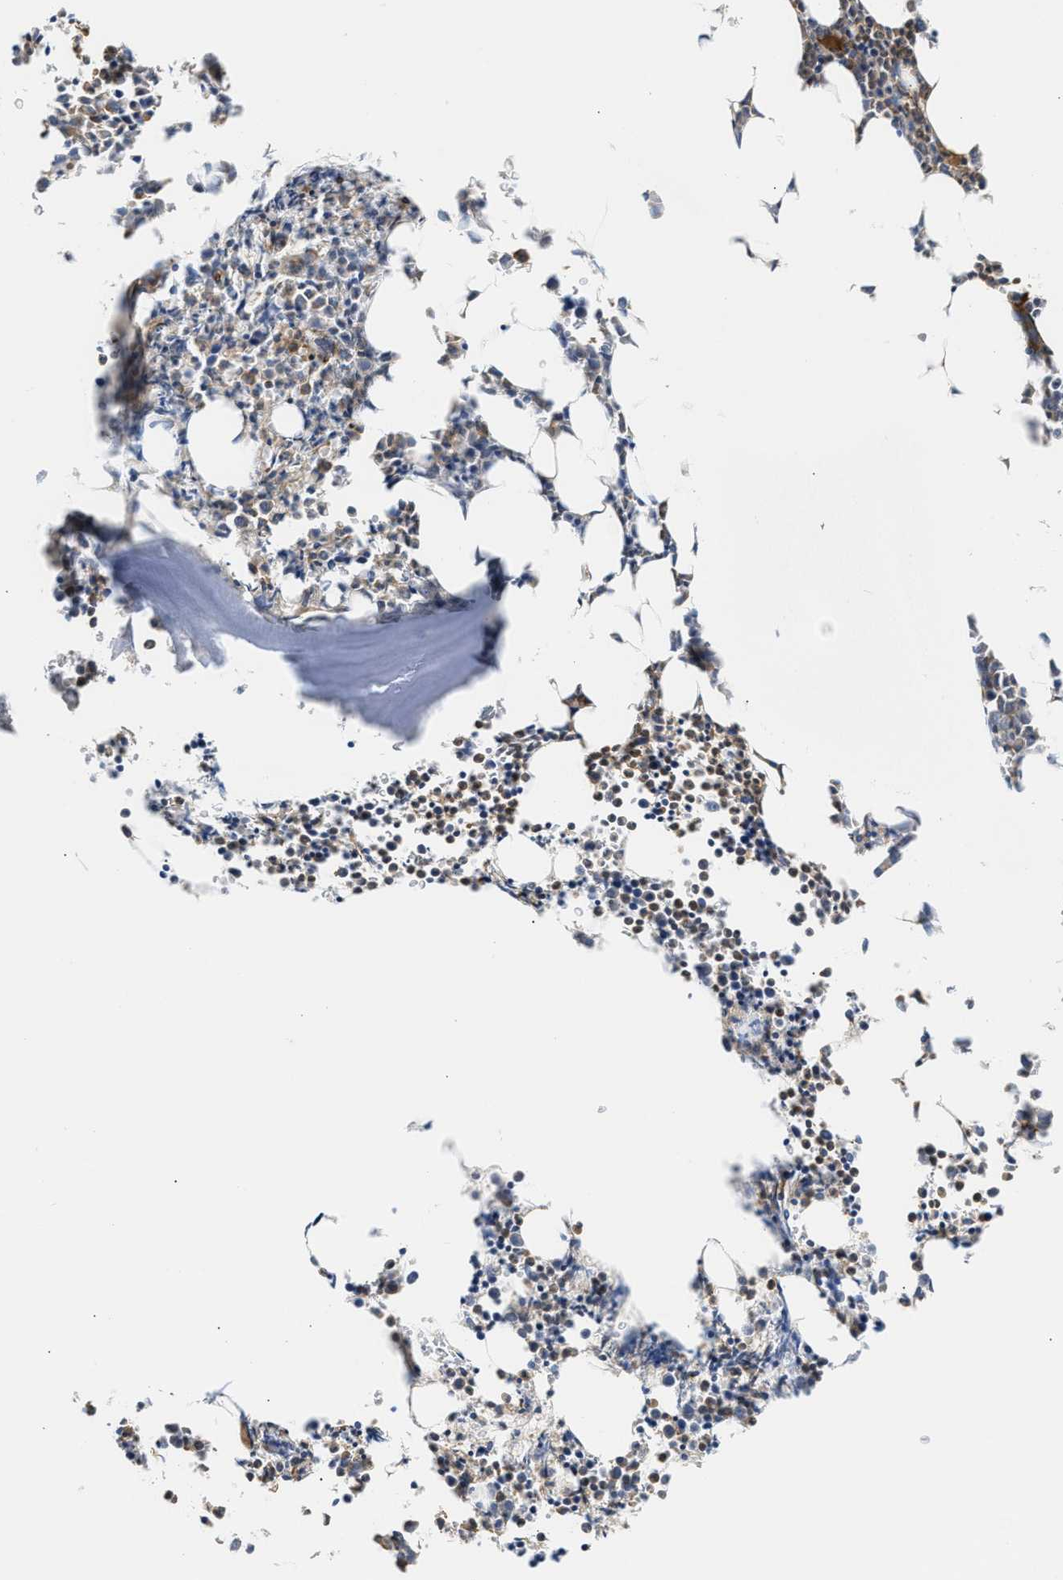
{"staining": {"intensity": "strong", "quantity": ">75%", "location": "cytoplasmic/membranous"}, "tissue": "bone marrow", "cell_type": "Hematopoietic cells", "image_type": "normal", "snomed": [{"axis": "morphology", "description": "Normal tissue, NOS"}, {"axis": "morphology", "description": "Inflammation, NOS"}, {"axis": "topography", "description": "Bone marrow"}], "caption": "Immunohistochemical staining of unremarkable human bone marrow exhibits high levels of strong cytoplasmic/membranous expression in about >75% of hematopoietic cells.", "gene": "SAMD9L", "patient": {"sex": "female", "age": 40}}